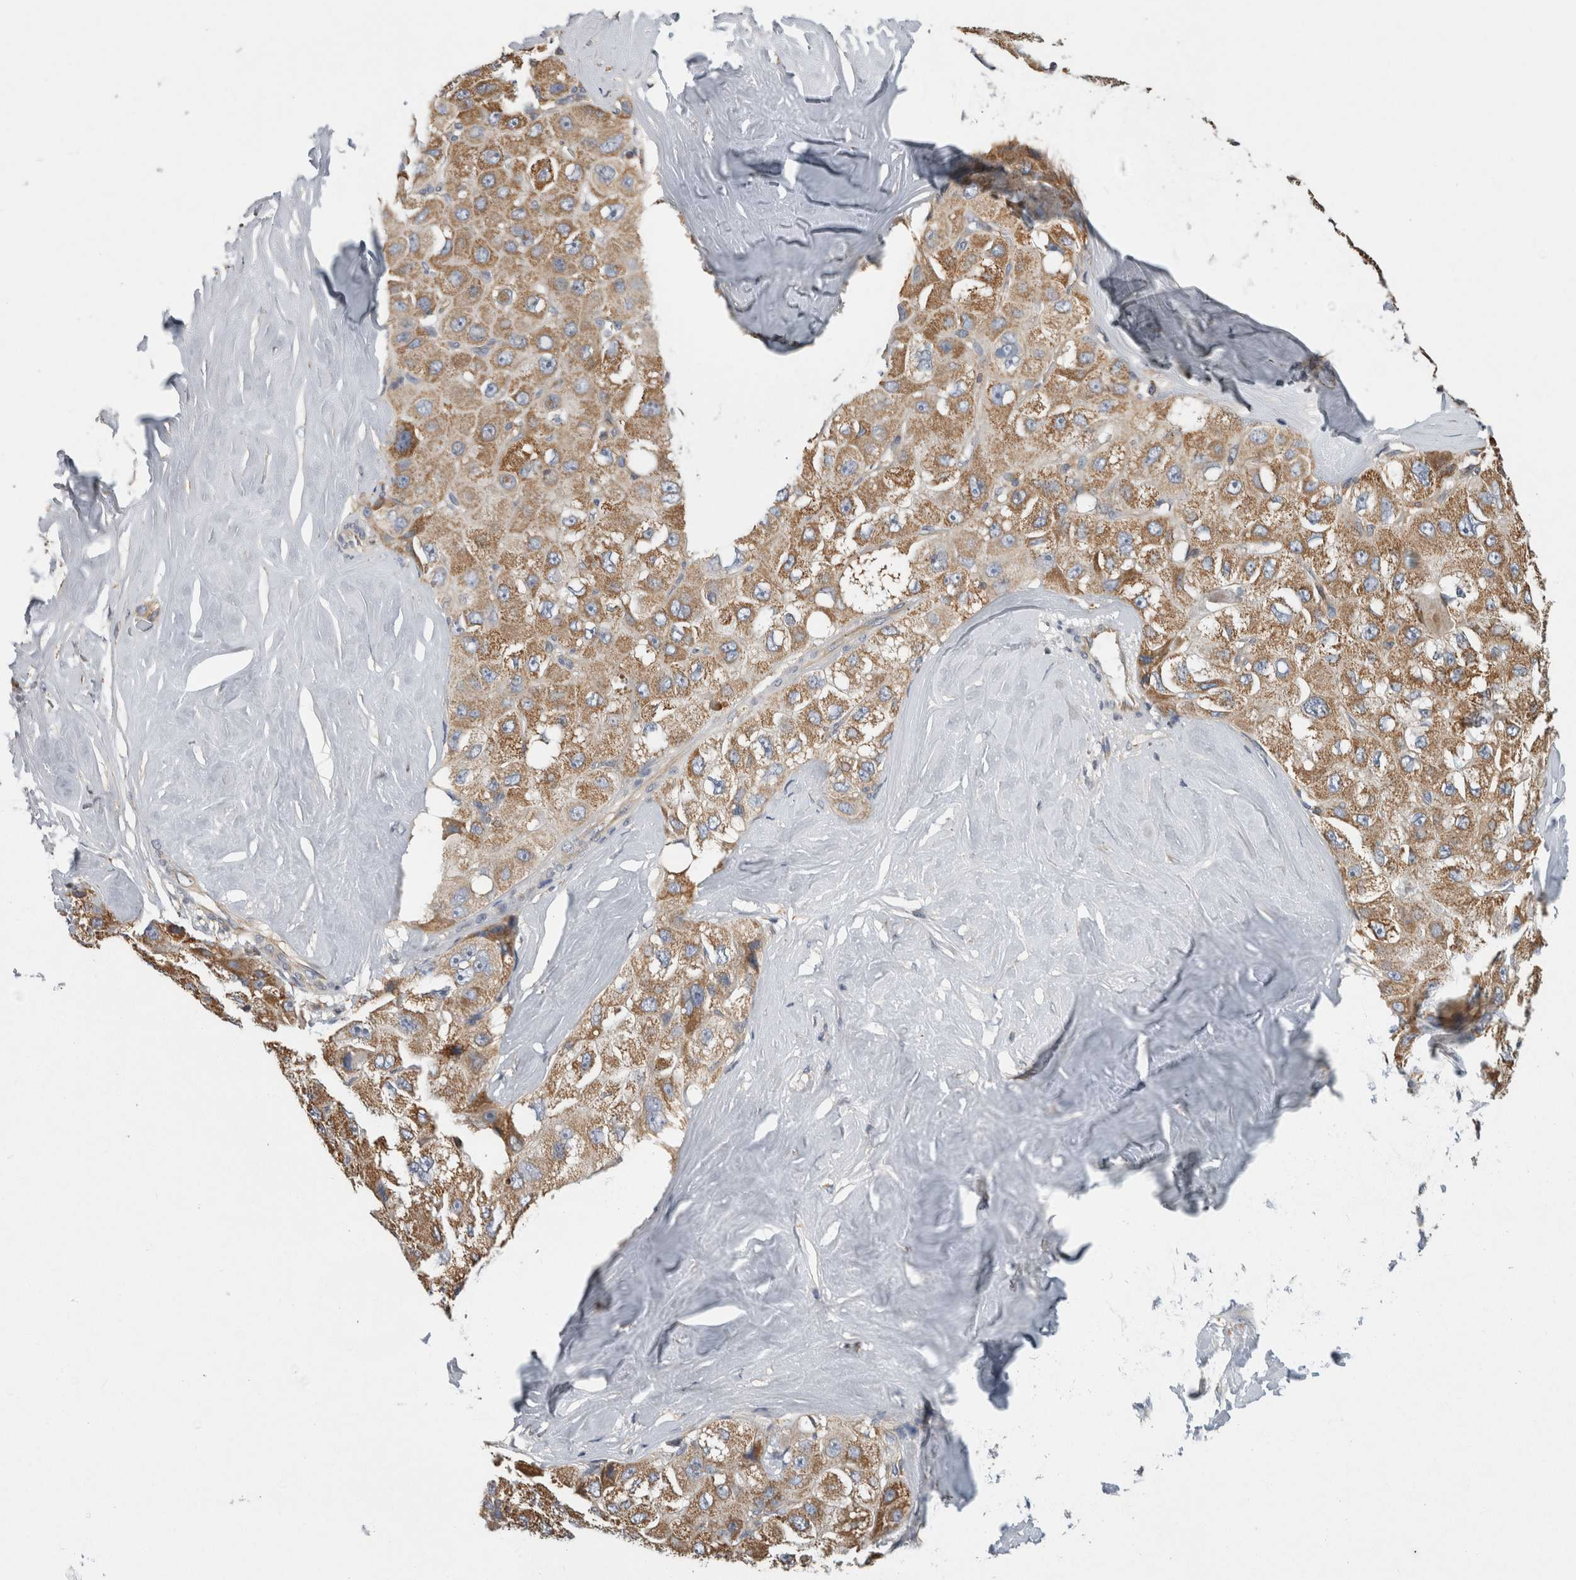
{"staining": {"intensity": "moderate", "quantity": ">75%", "location": "cytoplasmic/membranous"}, "tissue": "liver cancer", "cell_type": "Tumor cells", "image_type": "cancer", "snomed": [{"axis": "morphology", "description": "Carcinoma, Hepatocellular, NOS"}, {"axis": "topography", "description": "Liver"}], "caption": "Brown immunohistochemical staining in liver cancer (hepatocellular carcinoma) displays moderate cytoplasmic/membranous staining in about >75% of tumor cells.", "gene": "GRIK2", "patient": {"sex": "male", "age": 80}}